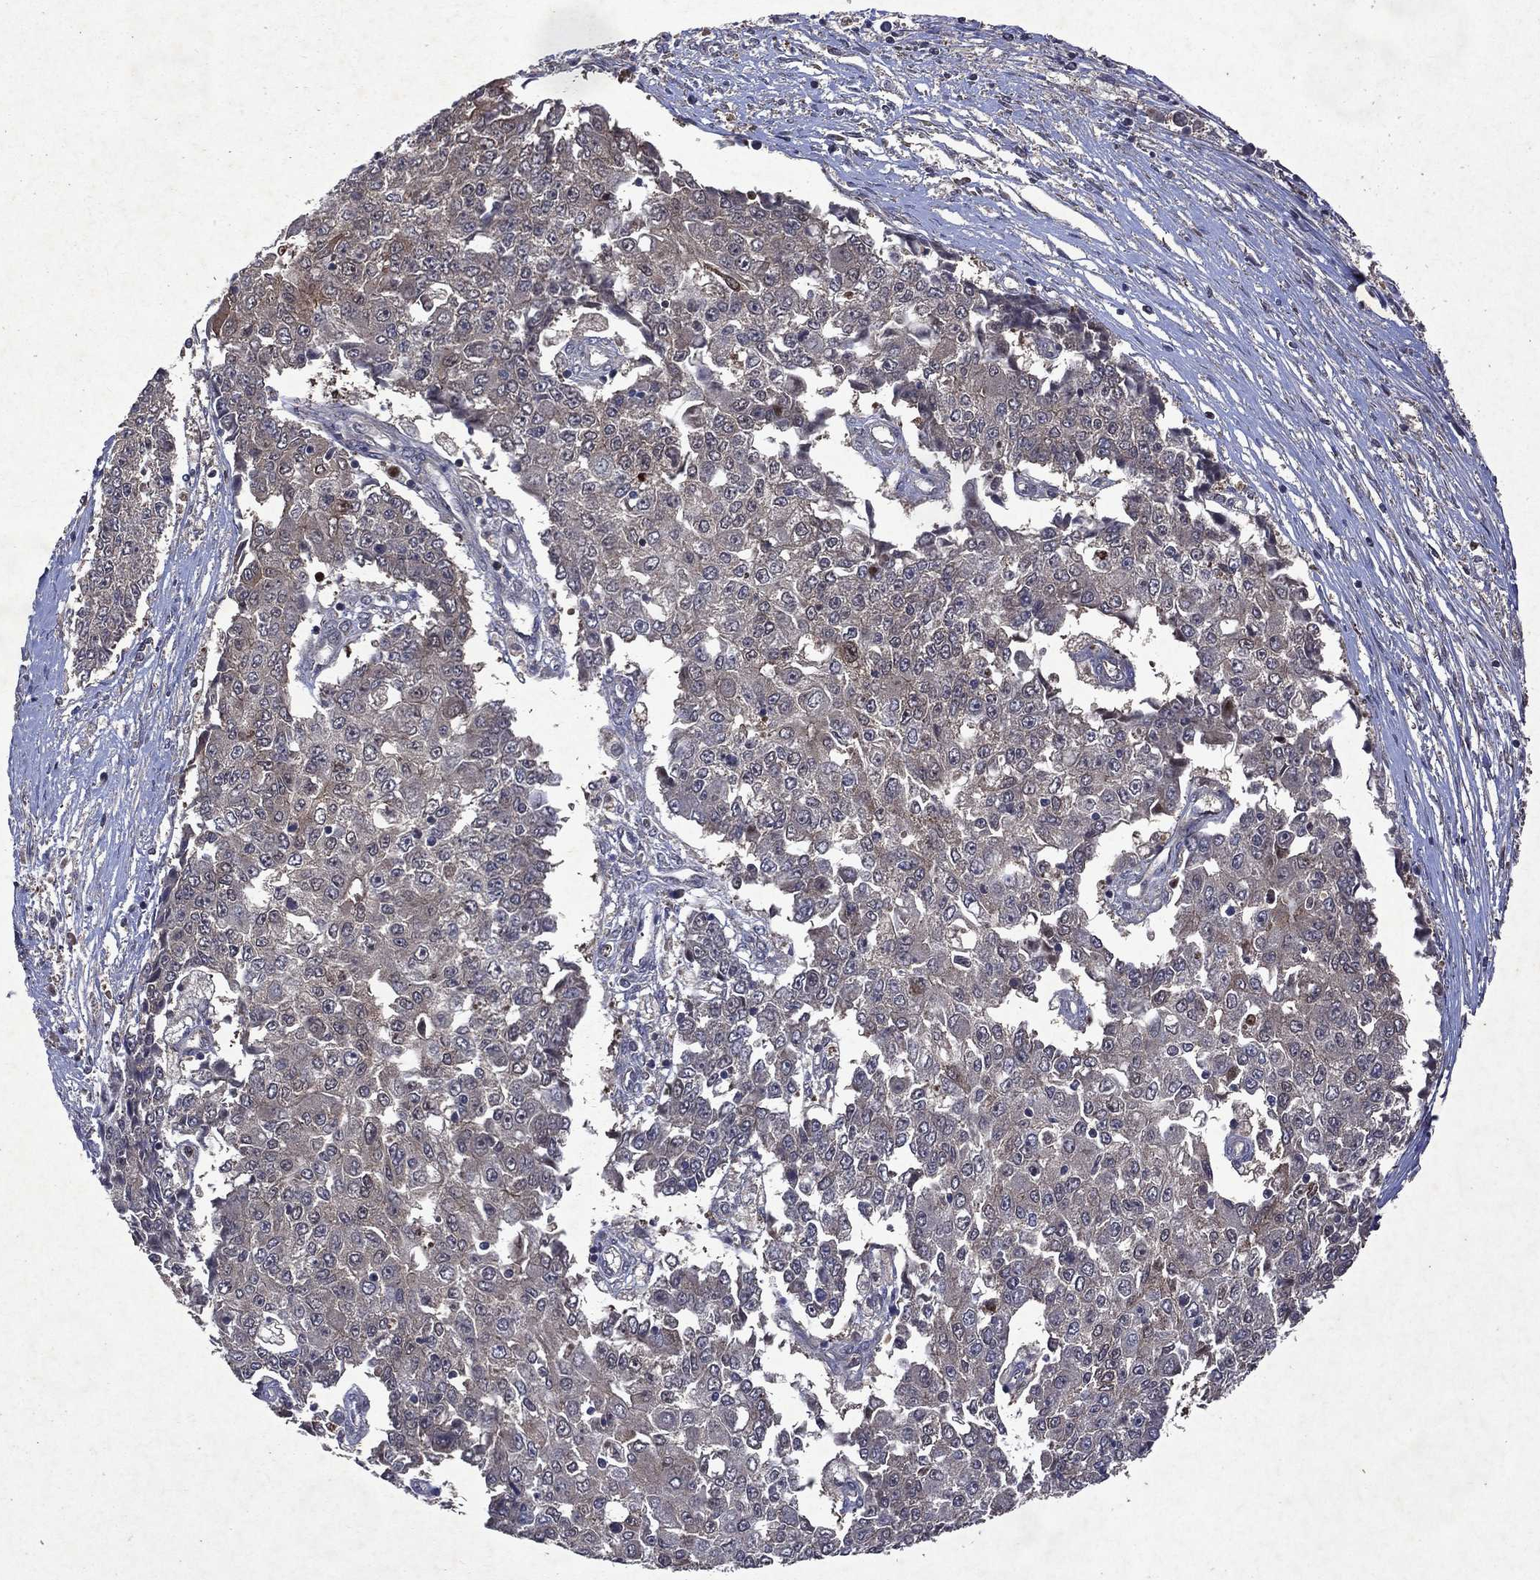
{"staining": {"intensity": "weak", "quantity": "<25%", "location": "cytoplasmic/membranous"}, "tissue": "ovarian cancer", "cell_type": "Tumor cells", "image_type": "cancer", "snomed": [{"axis": "morphology", "description": "Carcinoma, endometroid"}, {"axis": "topography", "description": "Ovary"}], "caption": "Immunohistochemical staining of endometroid carcinoma (ovarian) shows no significant positivity in tumor cells.", "gene": "MTAP", "patient": {"sex": "female", "age": 42}}